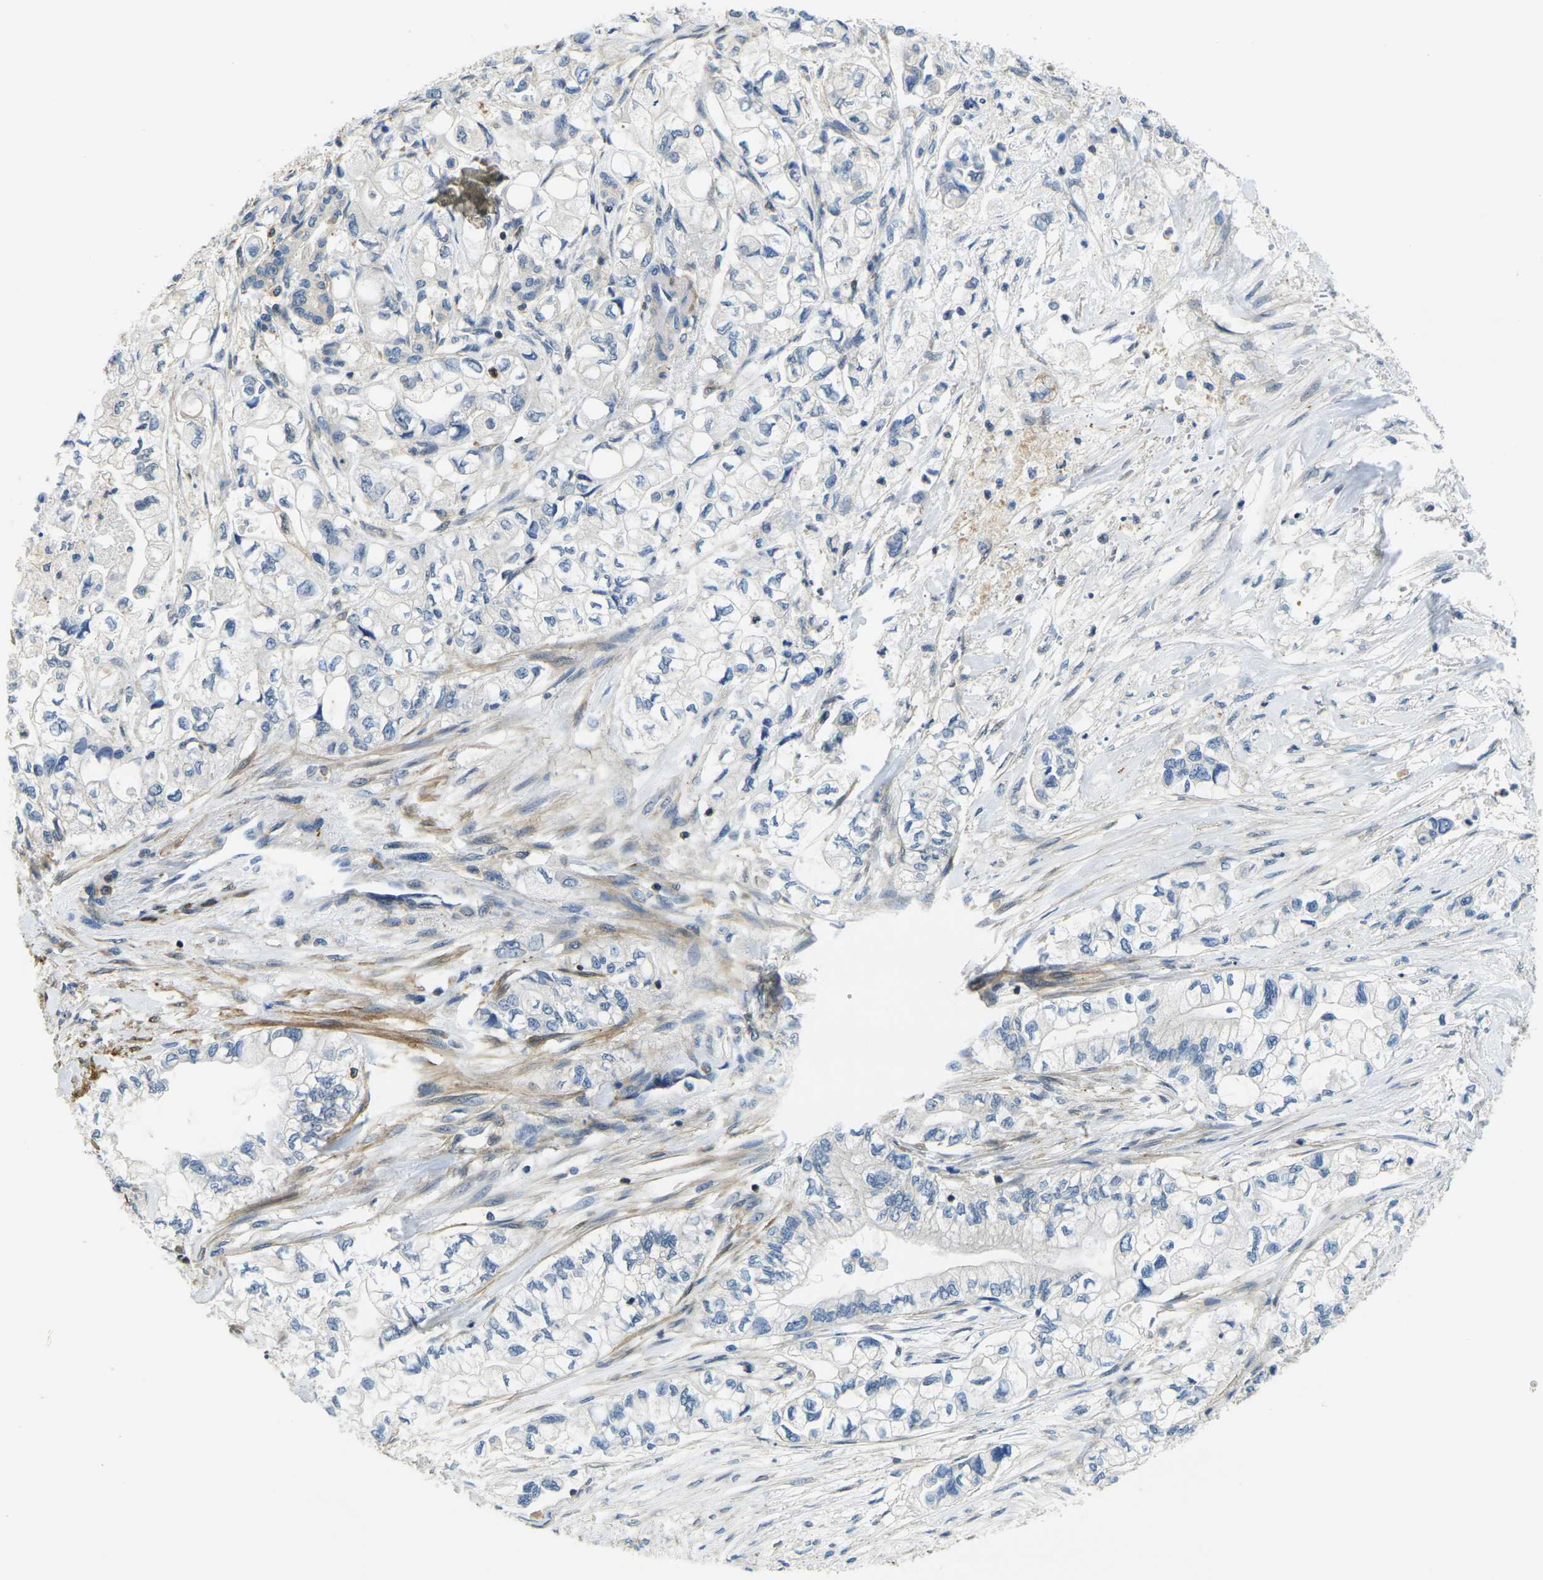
{"staining": {"intensity": "weak", "quantity": "<25%", "location": "cytoplasmic/membranous"}, "tissue": "pancreatic cancer", "cell_type": "Tumor cells", "image_type": "cancer", "snomed": [{"axis": "morphology", "description": "Adenocarcinoma, NOS"}, {"axis": "topography", "description": "Pancreas"}], "caption": "IHC photomicrograph of pancreatic cancer stained for a protein (brown), which reveals no staining in tumor cells.", "gene": "LASP1", "patient": {"sex": "male", "age": 79}}